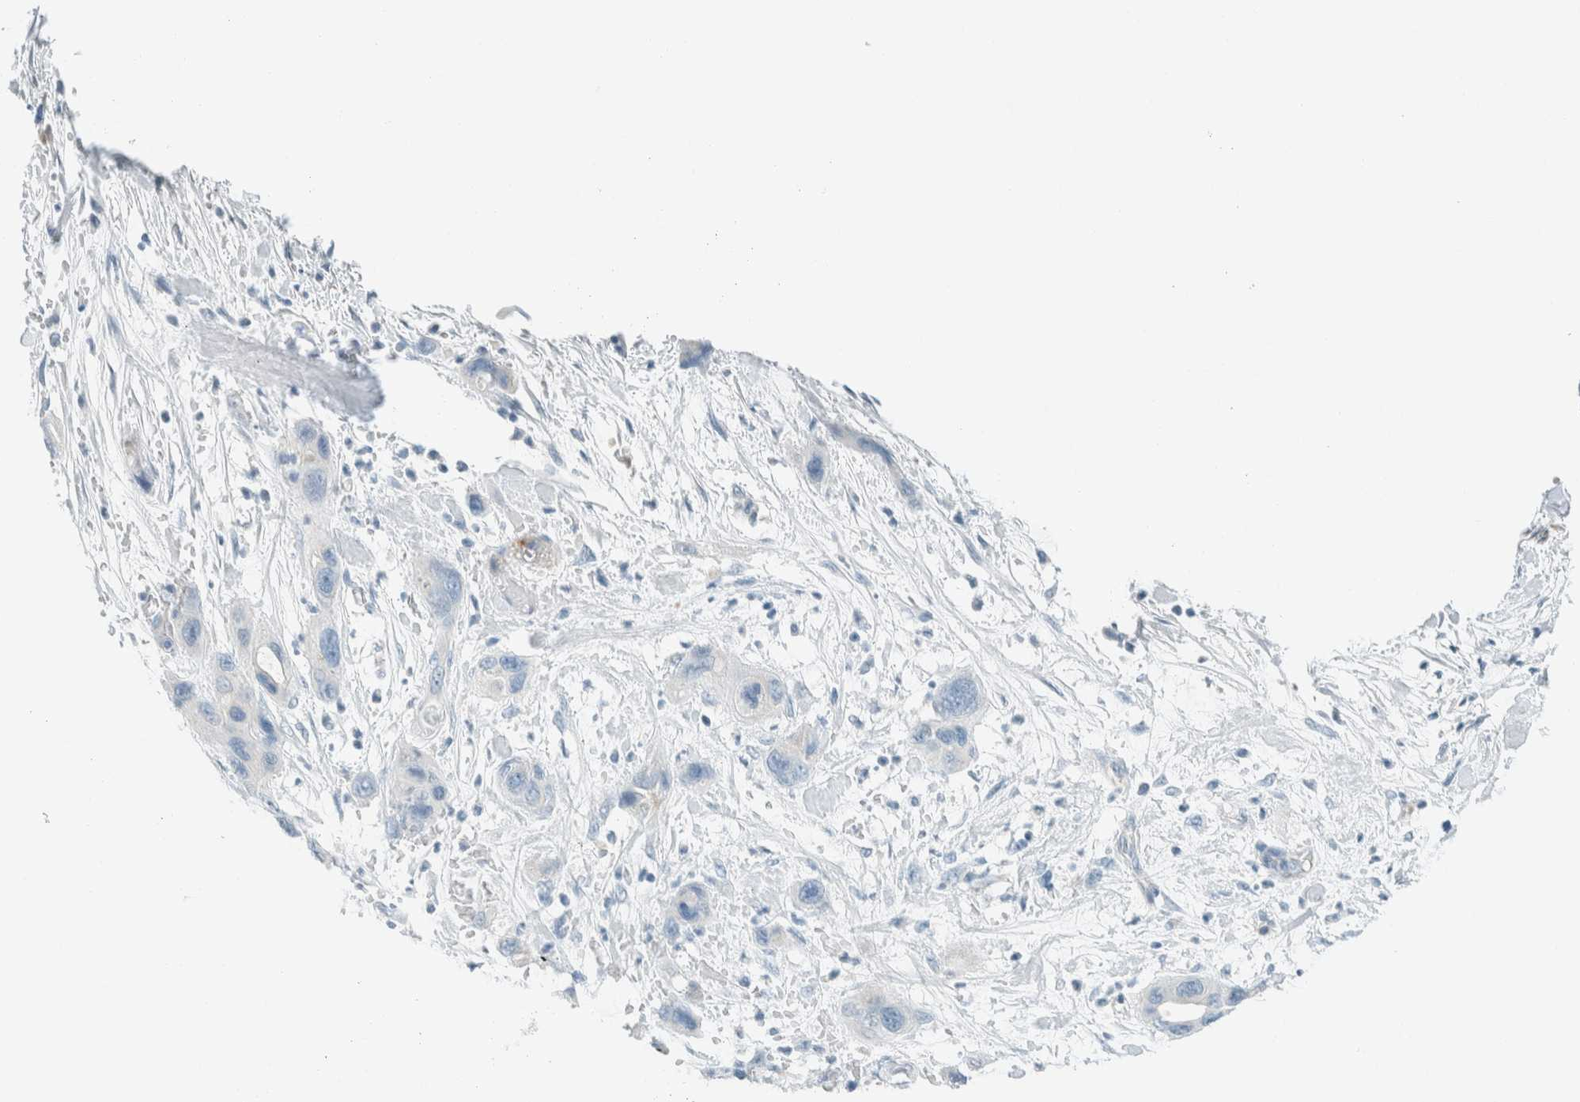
{"staining": {"intensity": "negative", "quantity": "none", "location": "none"}, "tissue": "pancreatic cancer", "cell_type": "Tumor cells", "image_type": "cancer", "snomed": [{"axis": "morphology", "description": "Adenocarcinoma, NOS"}, {"axis": "topography", "description": "Pancreas"}], "caption": "Pancreatic cancer was stained to show a protein in brown. There is no significant expression in tumor cells.", "gene": "SLFN12", "patient": {"sex": "female", "age": 71}}